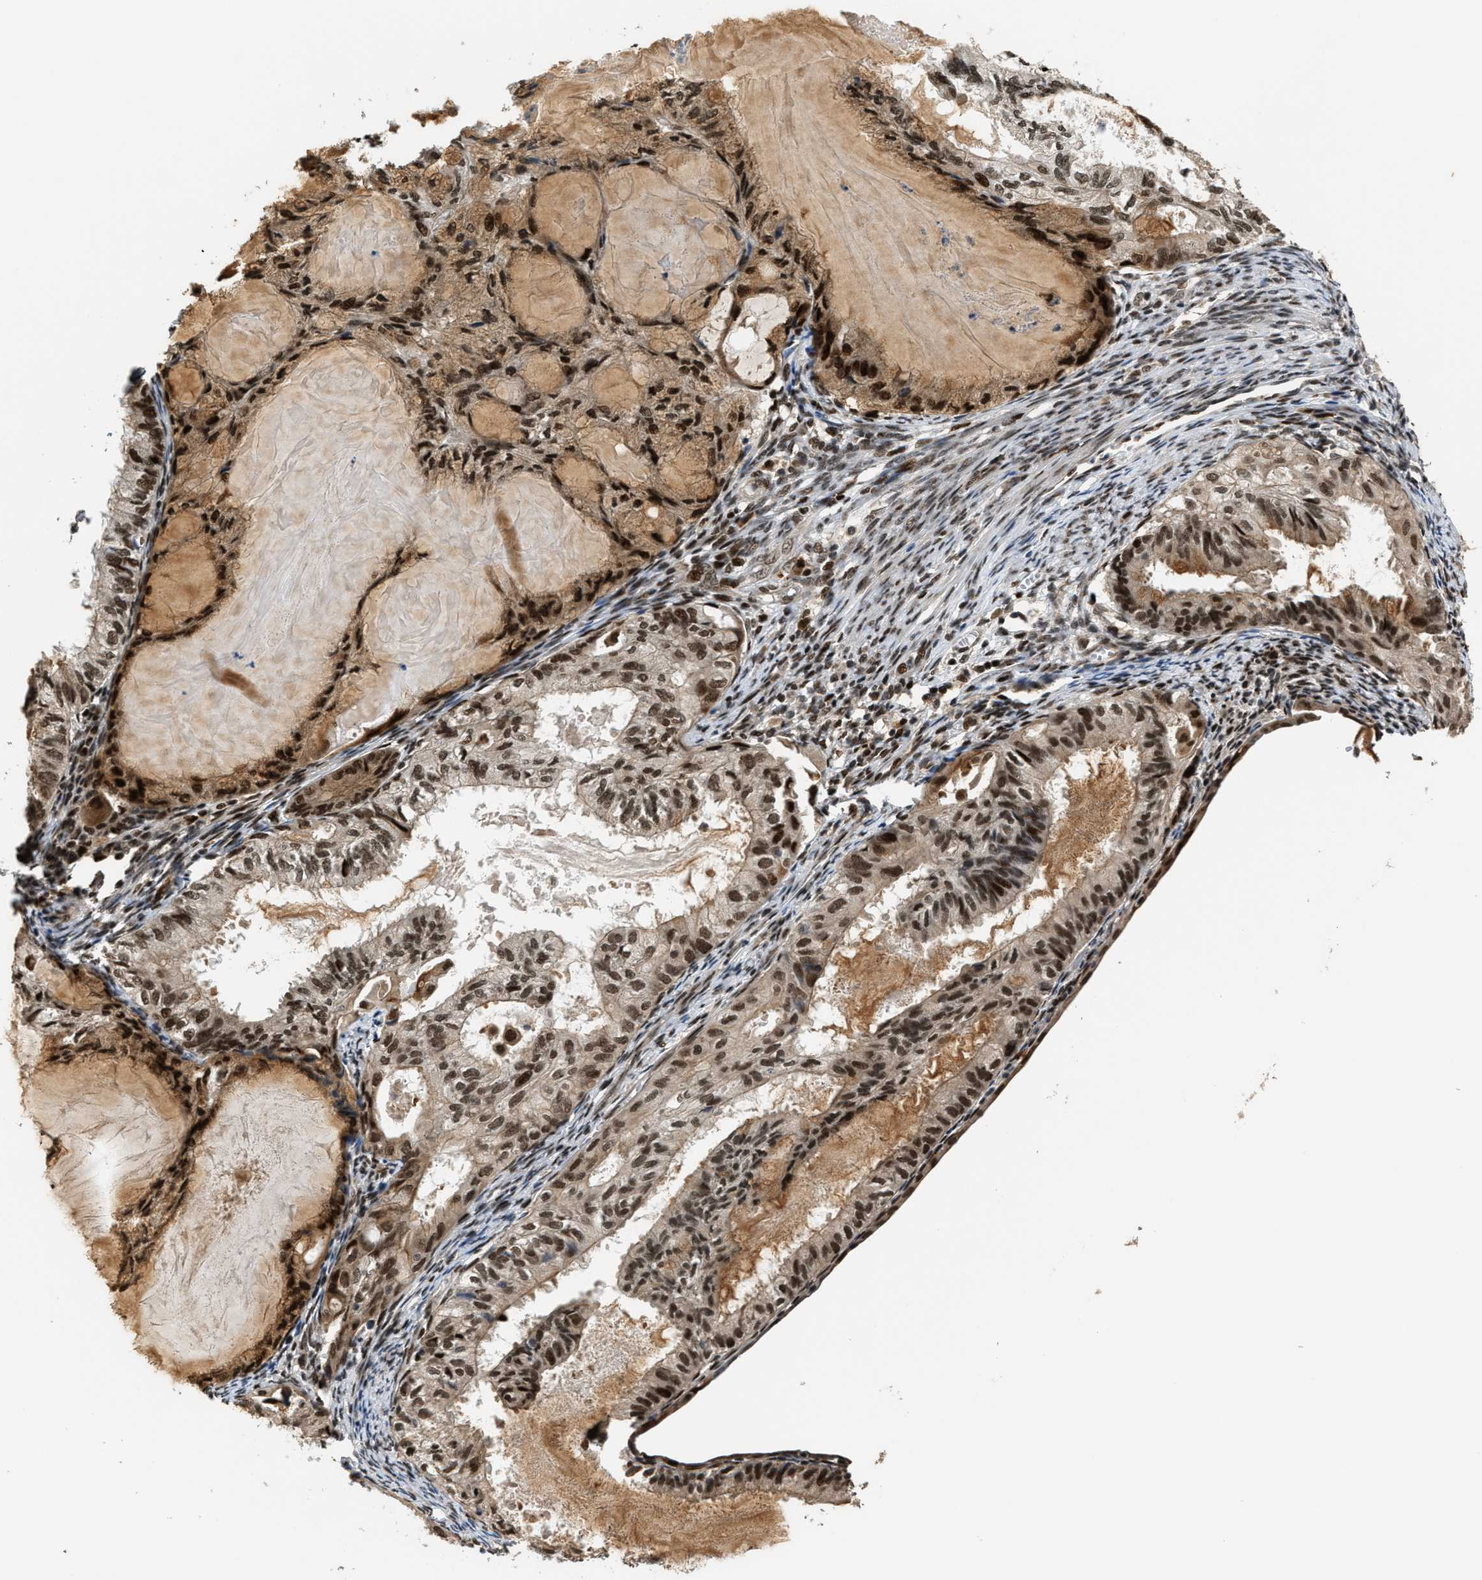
{"staining": {"intensity": "moderate", "quantity": ">75%", "location": "cytoplasmic/membranous,nuclear"}, "tissue": "cervical cancer", "cell_type": "Tumor cells", "image_type": "cancer", "snomed": [{"axis": "morphology", "description": "Normal tissue, NOS"}, {"axis": "morphology", "description": "Adenocarcinoma, NOS"}, {"axis": "topography", "description": "Cervix"}, {"axis": "topography", "description": "Endometrium"}], "caption": "Immunohistochemical staining of adenocarcinoma (cervical) reveals moderate cytoplasmic/membranous and nuclear protein staining in approximately >75% of tumor cells. The staining is performed using DAB brown chromogen to label protein expression. The nuclei are counter-stained blue using hematoxylin.", "gene": "SERTAD2", "patient": {"sex": "female", "age": 86}}